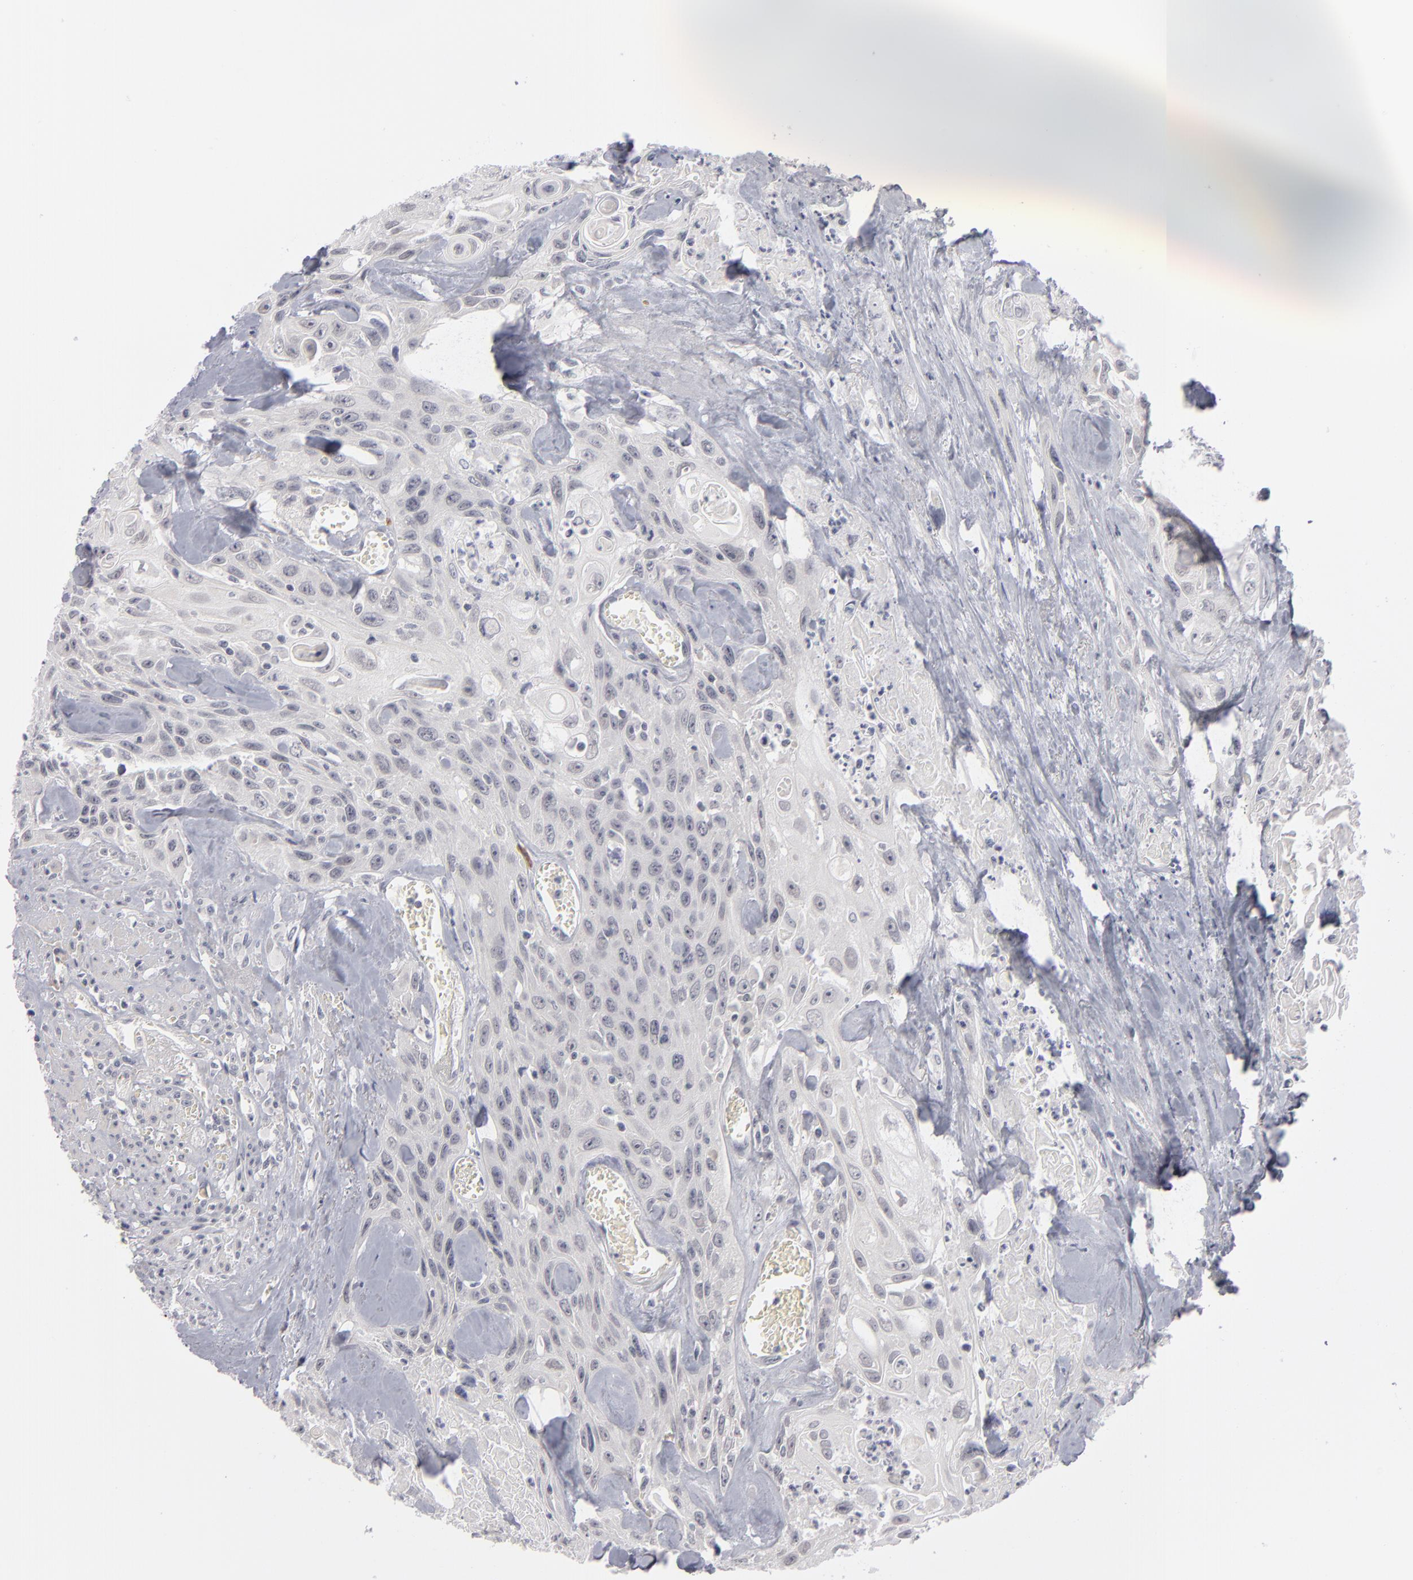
{"staining": {"intensity": "negative", "quantity": "none", "location": "none"}, "tissue": "urothelial cancer", "cell_type": "Tumor cells", "image_type": "cancer", "snomed": [{"axis": "morphology", "description": "Urothelial carcinoma, High grade"}, {"axis": "topography", "description": "Urinary bladder"}], "caption": "The histopathology image demonstrates no significant staining in tumor cells of urothelial cancer. (DAB (3,3'-diaminobenzidine) immunohistochemistry (IHC), high magnification).", "gene": "KIAA1210", "patient": {"sex": "female", "age": 84}}